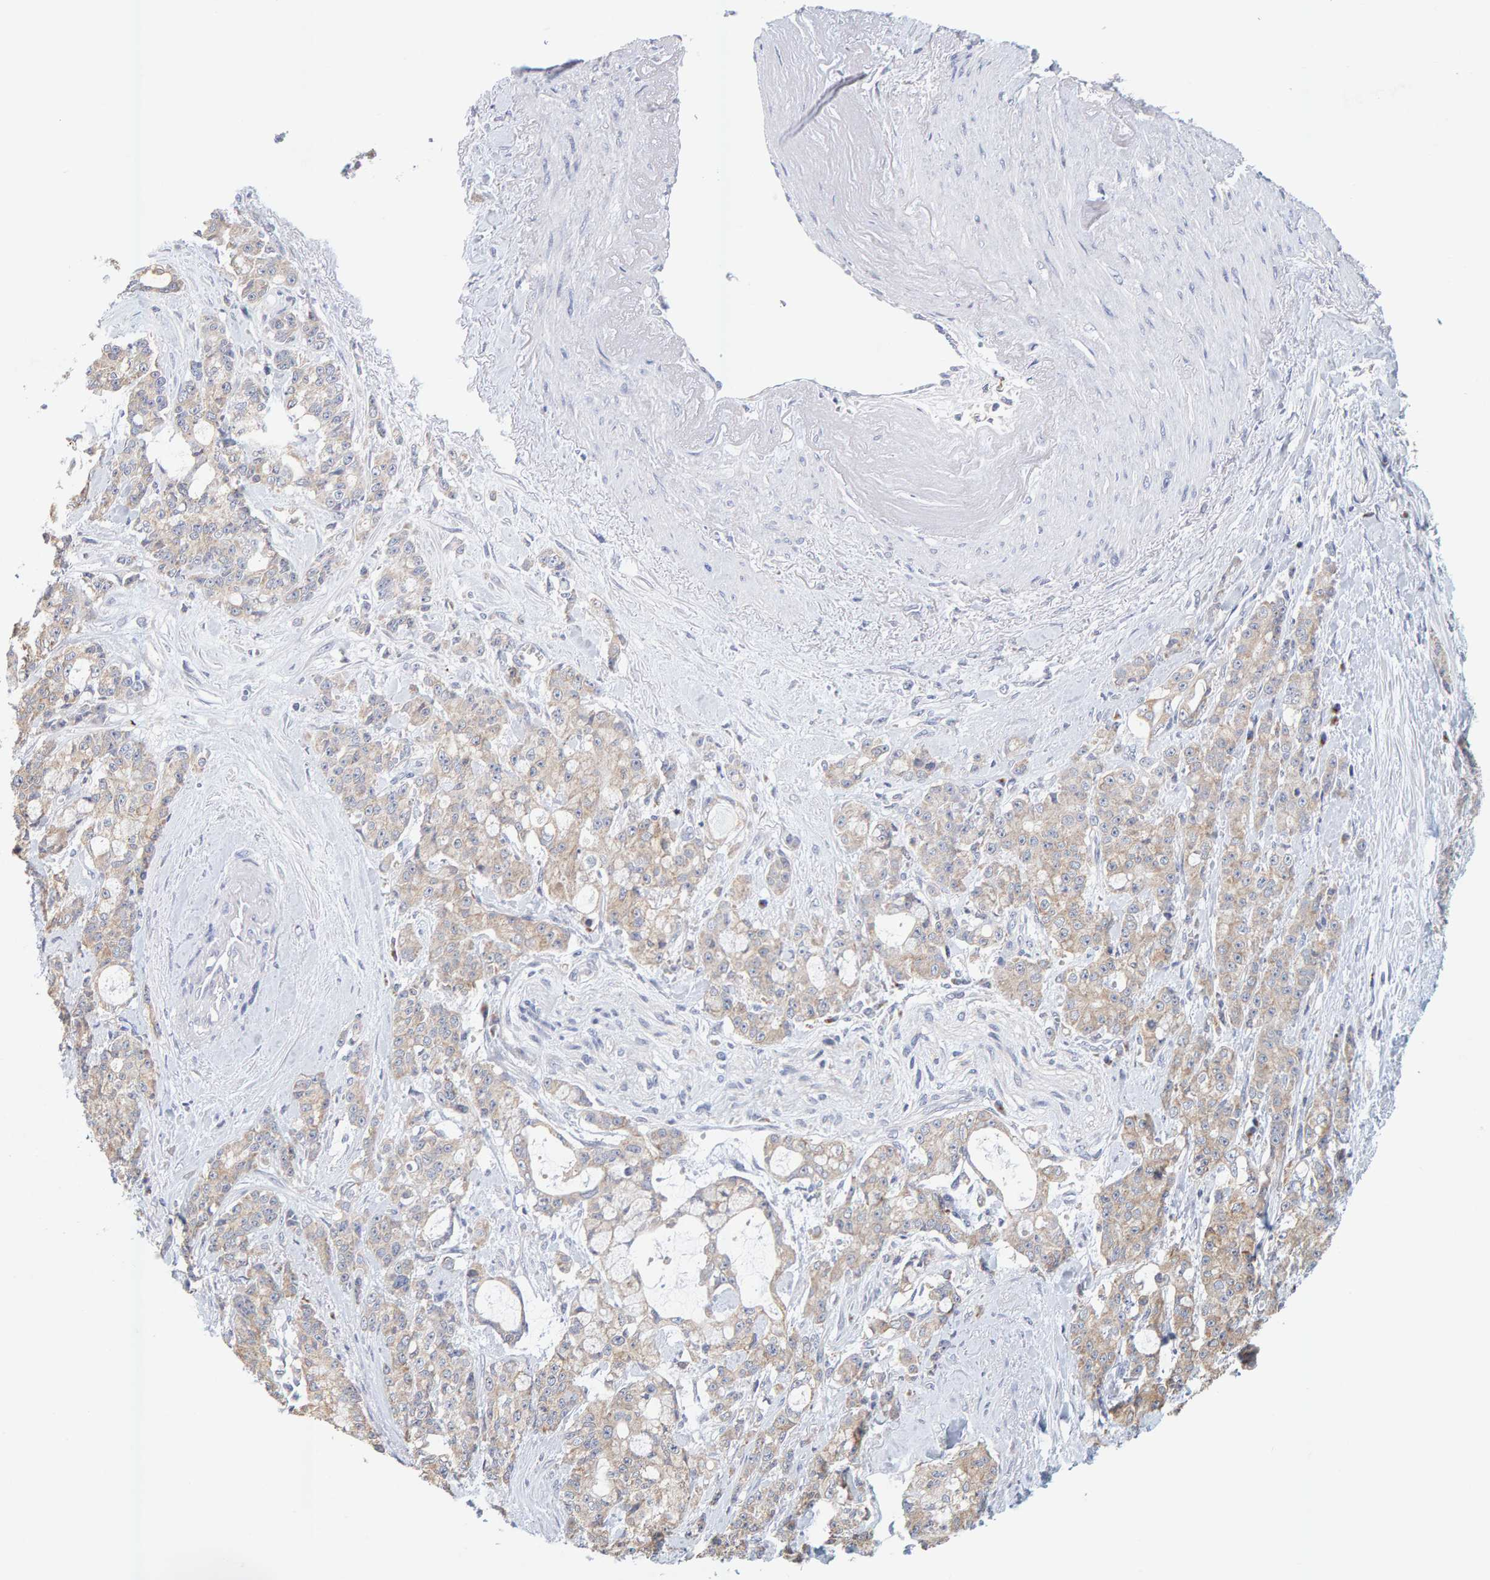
{"staining": {"intensity": "weak", "quantity": ">75%", "location": "cytoplasmic/membranous"}, "tissue": "pancreatic cancer", "cell_type": "Tumor cells", "image_type": "cancer", "snomed": [{"axis": "morphology", "description": "Adenocarcinoma, NOS"}, {"axis": "topography", "description": "Pancreas"}], "caption": "Weak cytoplasmic/membranous staining for a protein is identified in approximately >75% of tumor cells of pancreatic adenocarcinoma using IHC.", "gene": "SGPL1", "patient": {"sex": "female", "age": 73}}